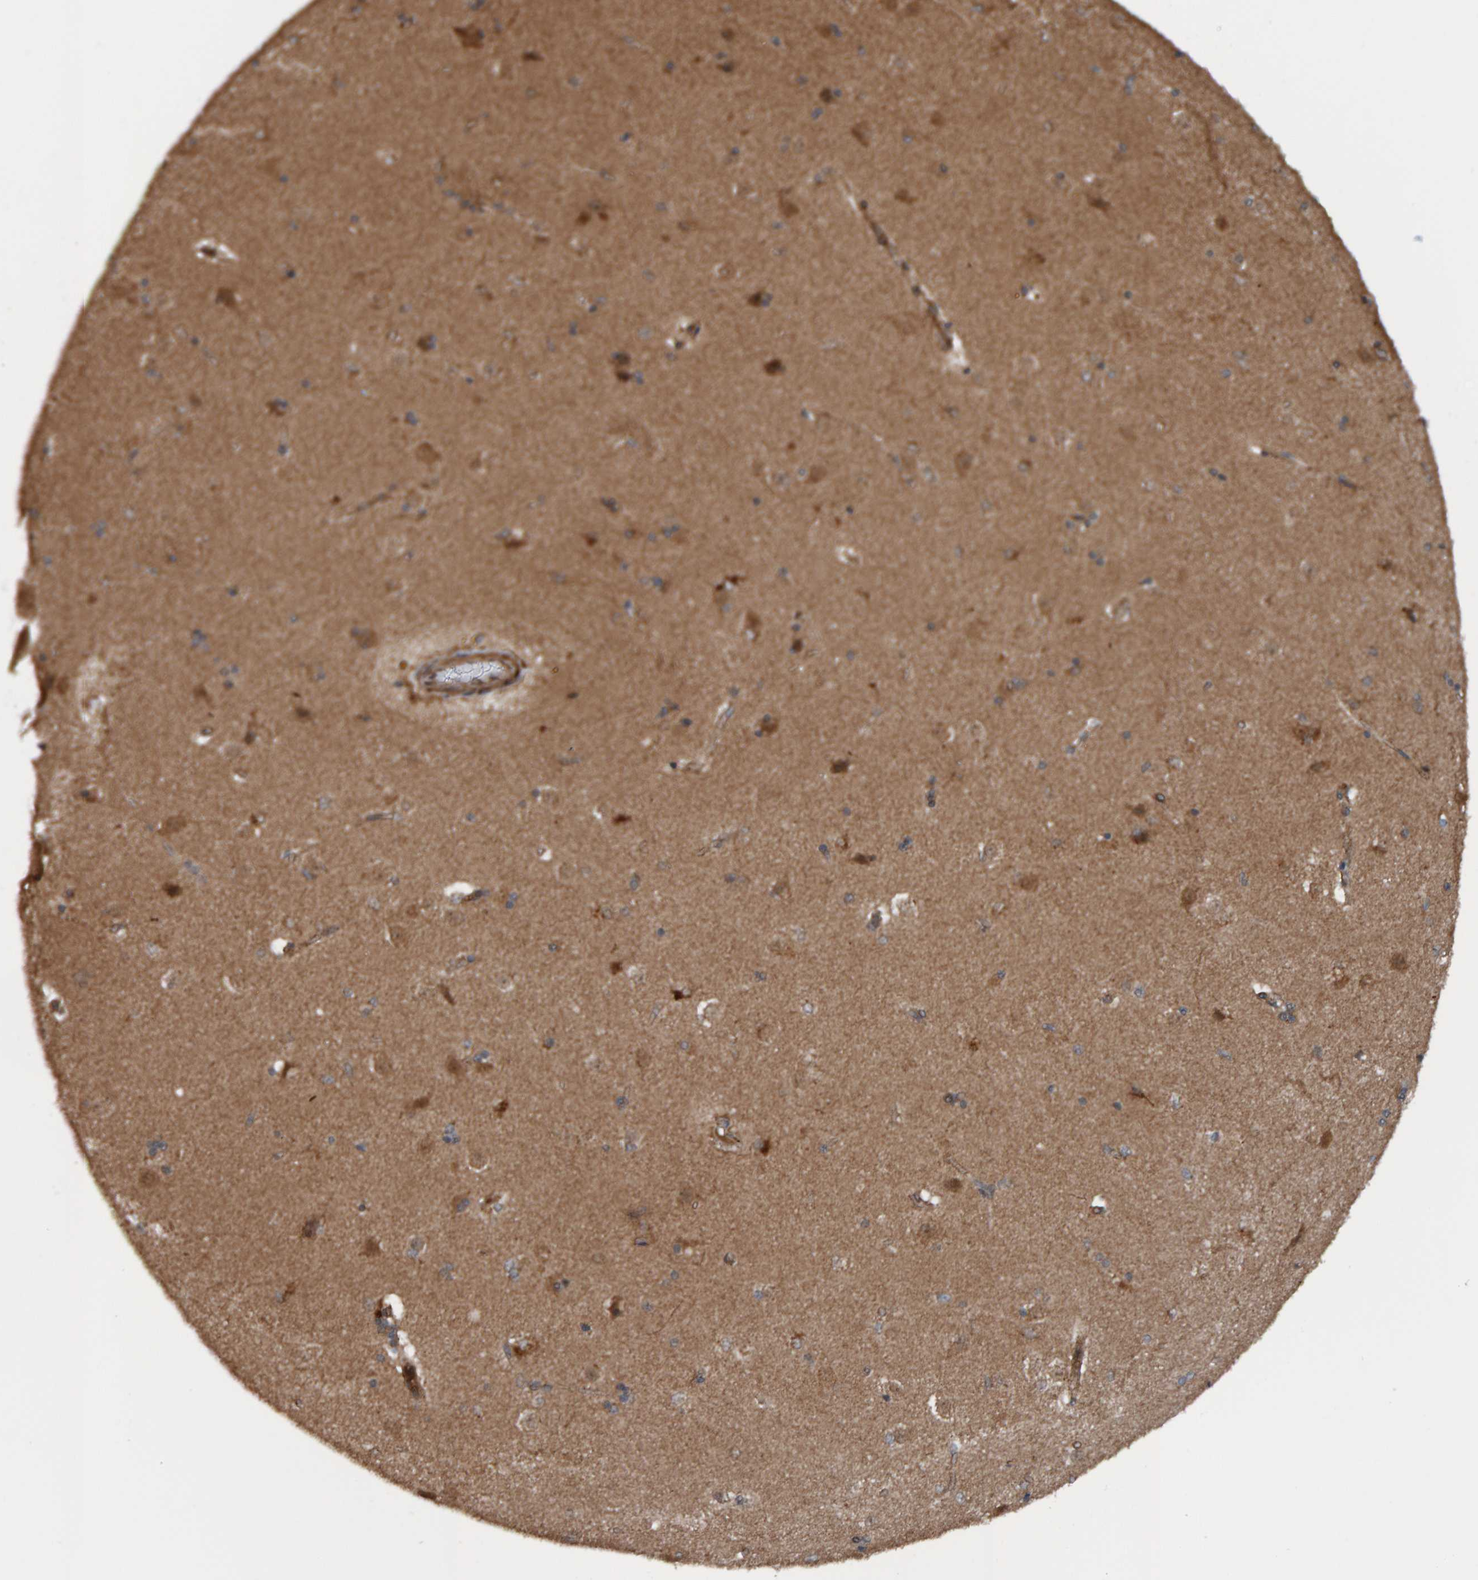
{"staining": {"intensity": "moderate", "quantity": "25%-75%", "location": "cytoplasmic/membranous"}, "tissue": "caudate", "cell_type": "Glial cells", "image_type": "normal", "snomed": [{"axis": "morphology", "description": "Normal tissue, NOS"}, {"axis": "topography", "description": "Lateral ventricle wall"}], "caption": "IHC (DAB (3,3'-diaminobenzidine)) staining of benign caudate displays moderate cytoplasmic/membranous protein staining in approximately 25%-75% of glial cells. The staining was performed using DAB, with brown indicating positive protein expression. Nuclei are stained blue with hematoxylin.", "gene": "CUEDC1", "patient": {"sex": "female", "age": 19}}